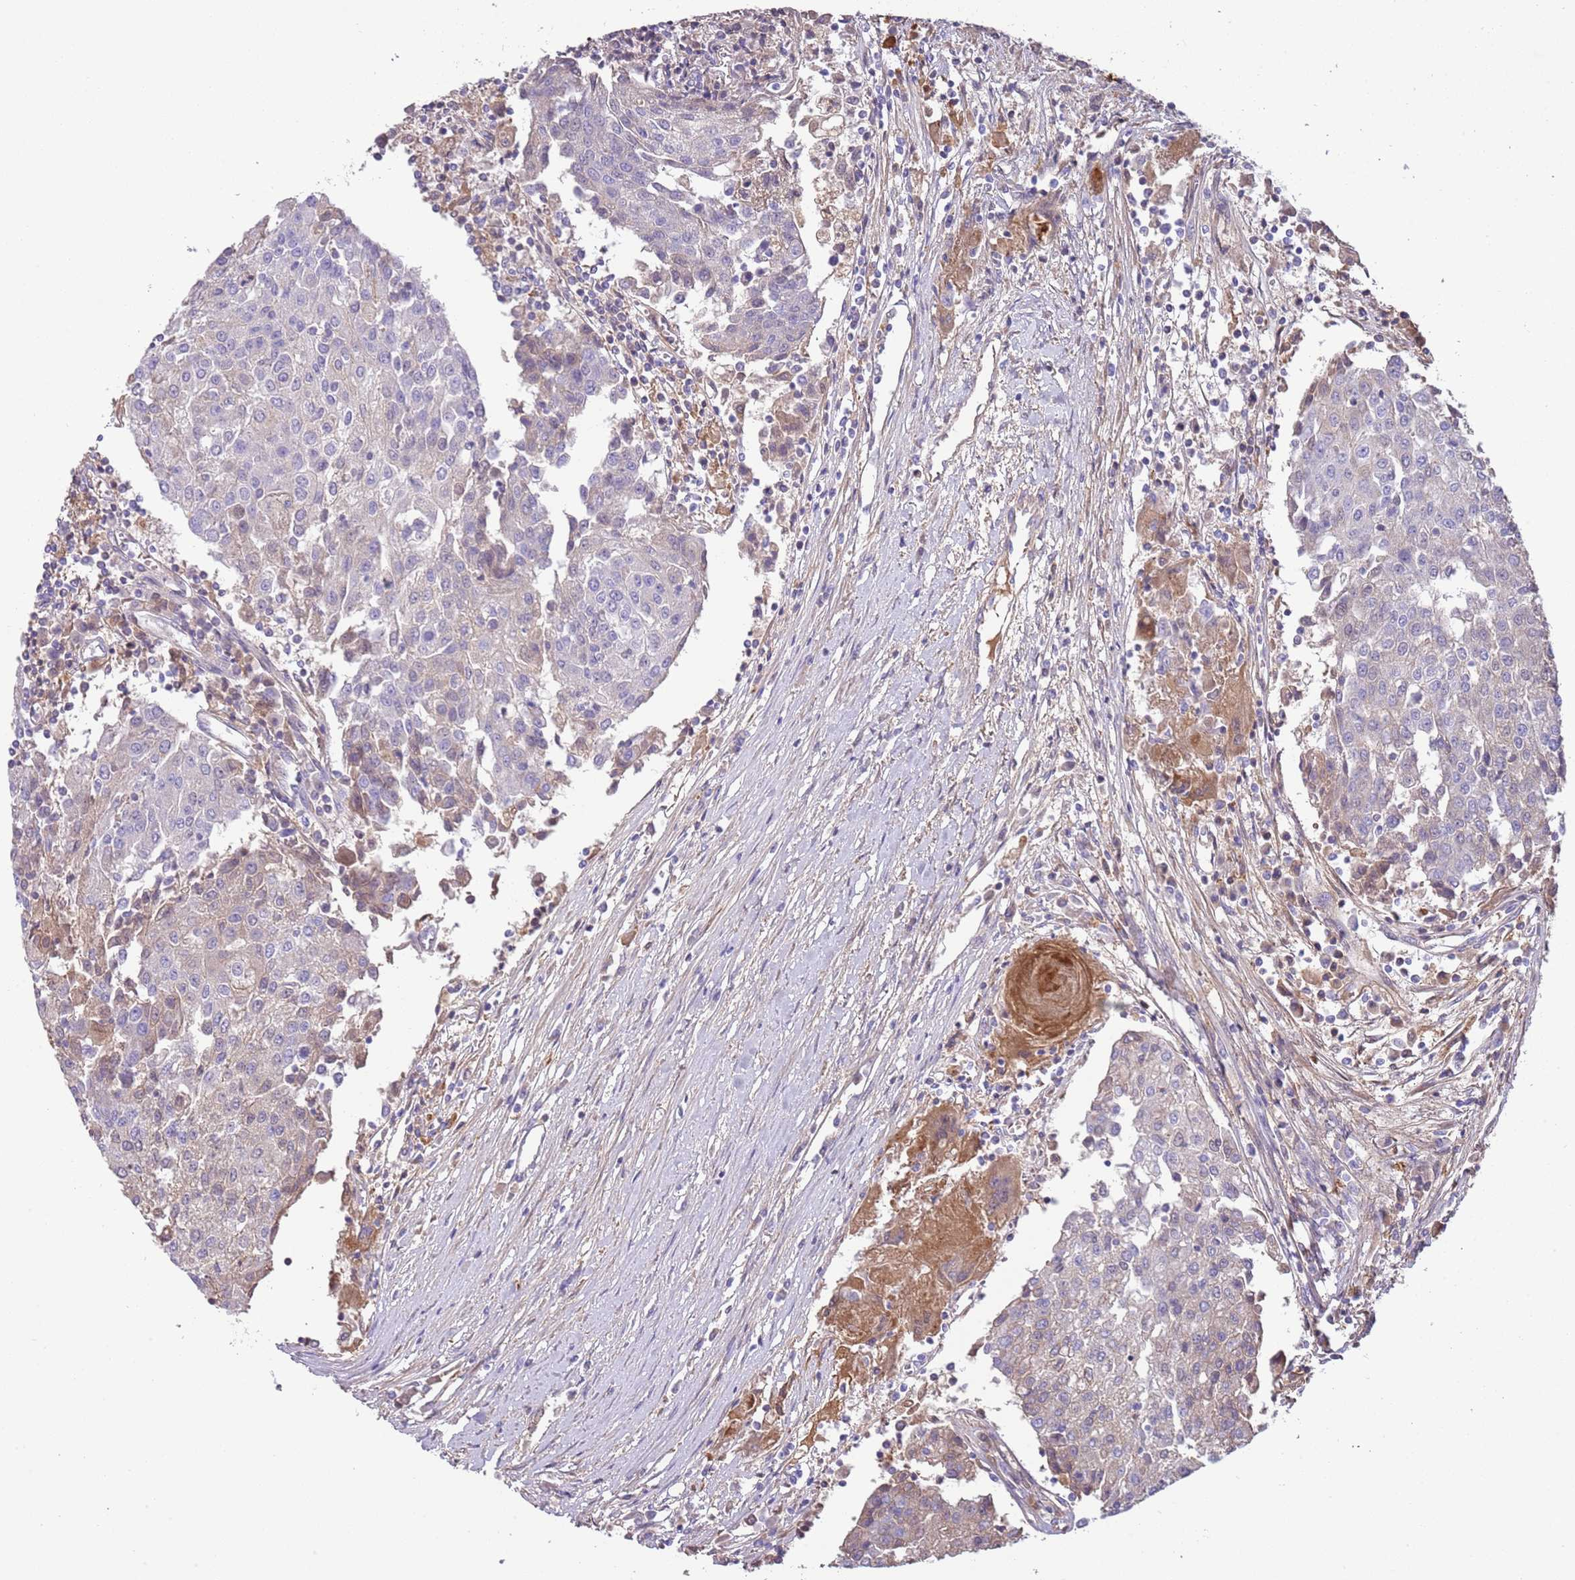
{"staining": {"intensity": "weak", "quantity": "<25%", "location": "cytoplasmic/membranous"}, "tissue": "urothelial cancer", "cell_type": "Tumor cells", "image_type": "cancer", "snomed": [{"axis": "morphology", "description": "Urothelial carcinoma, High grade"}, {"axis": "topography", "description": "Urinary bladder"}], "caption": "Tumor cells are negative for protein expression in human urothelial cancer.", "gene": "ABHD17C", "patient": {"sex": "female", "age": 85}}